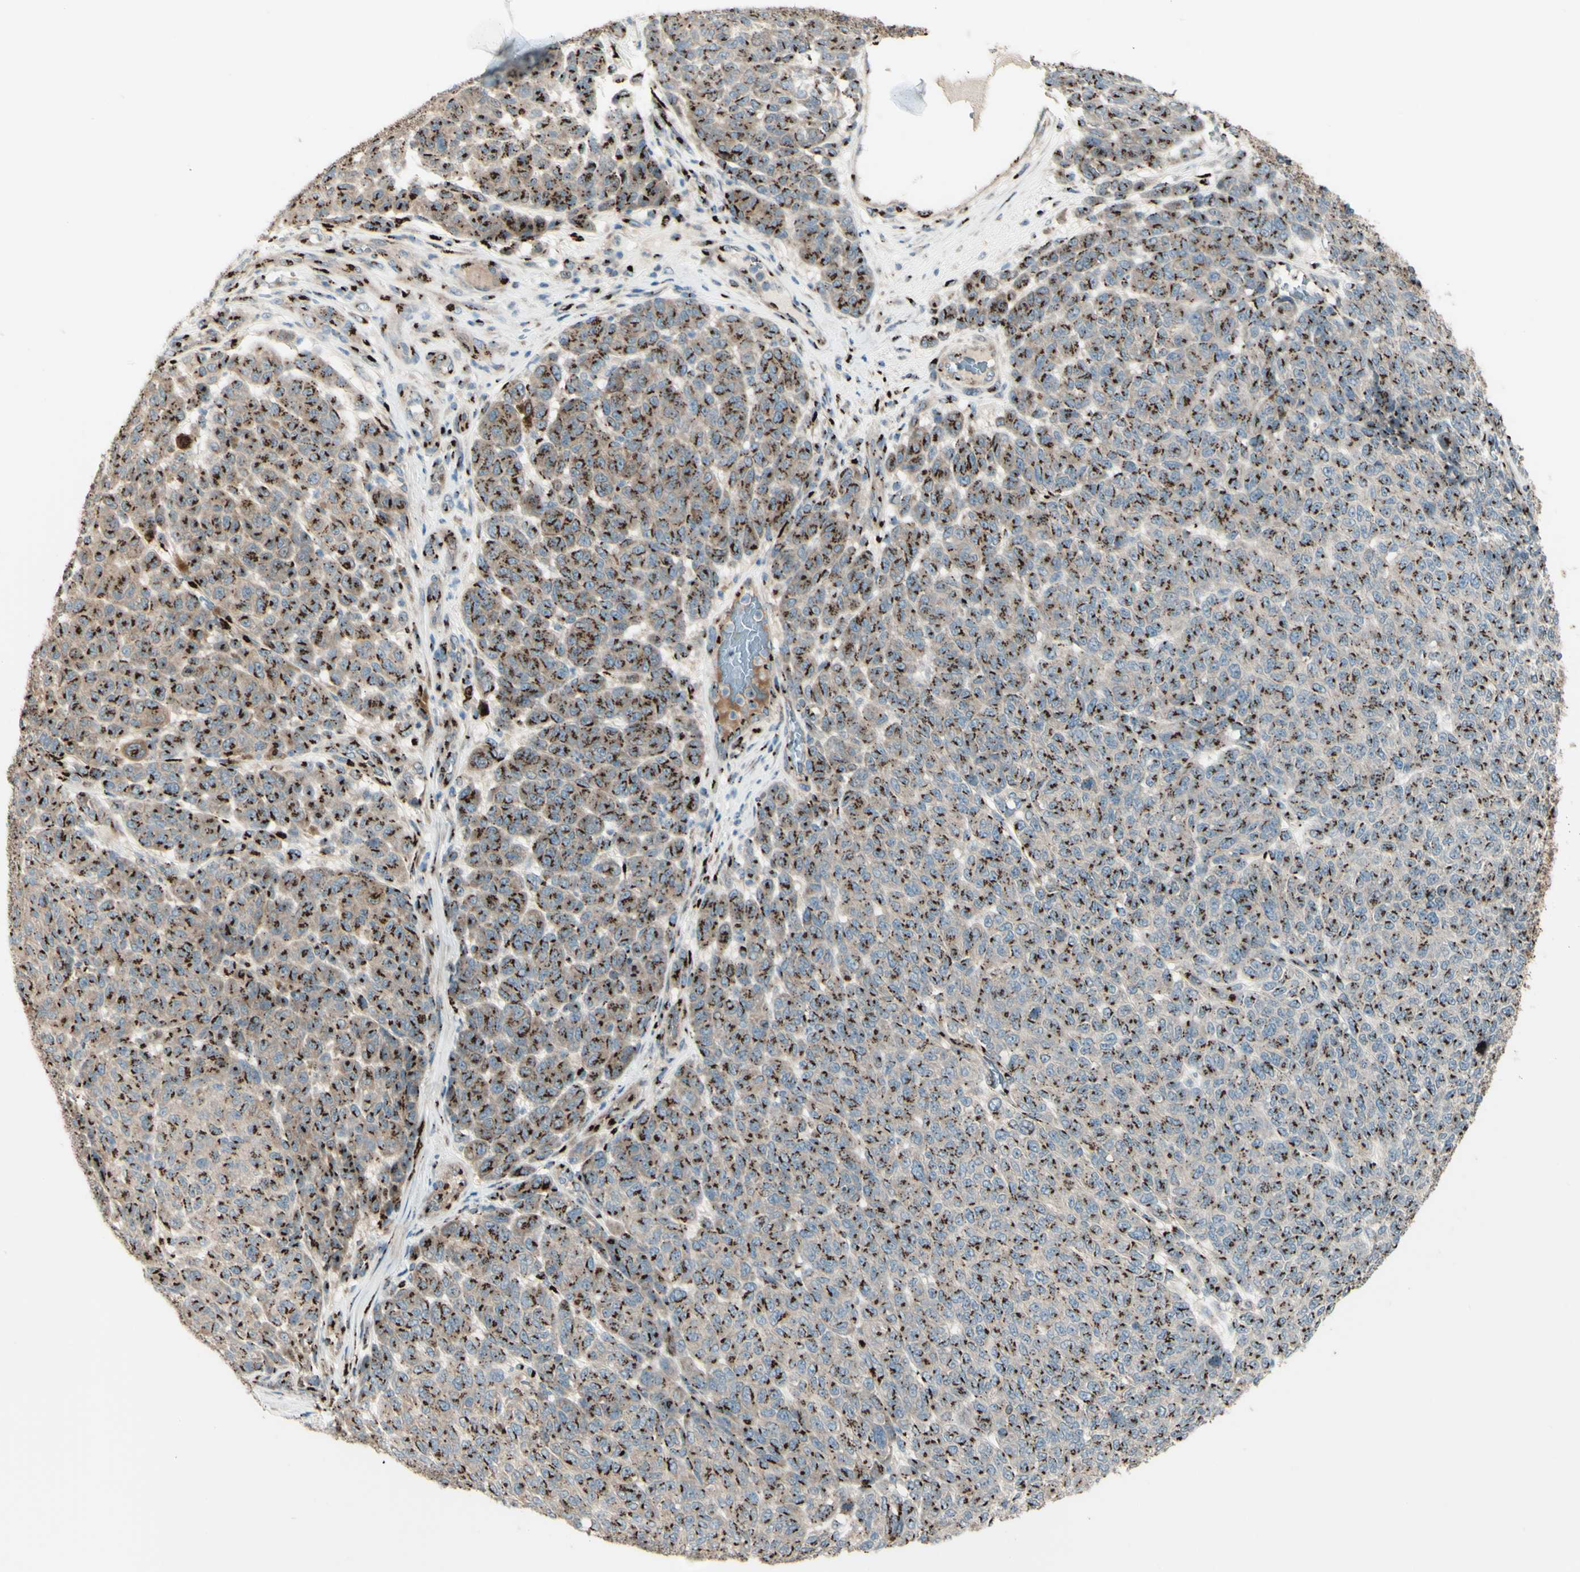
{"staining": {"intensity": "moderate", "quantity": ">75%", "location": "cytoplasmic/membranous"}, "tissue": "melanoma", "cell_type": "Tumor cells", "image_type": "cancer", "snomed": [{"axis": "morphology", "description": "Malignant melanoma, NOS"}, {"axis": "topography", "description": "Skin"}], "caption": "An image showing moderate cytoplasmic/membranous expression in about >75% of tumor cells in melanoma, as visualized by brown immunohistochemical staining.", "gene": "BPNT2", "patient": {"sex": "male", "age": 59}}